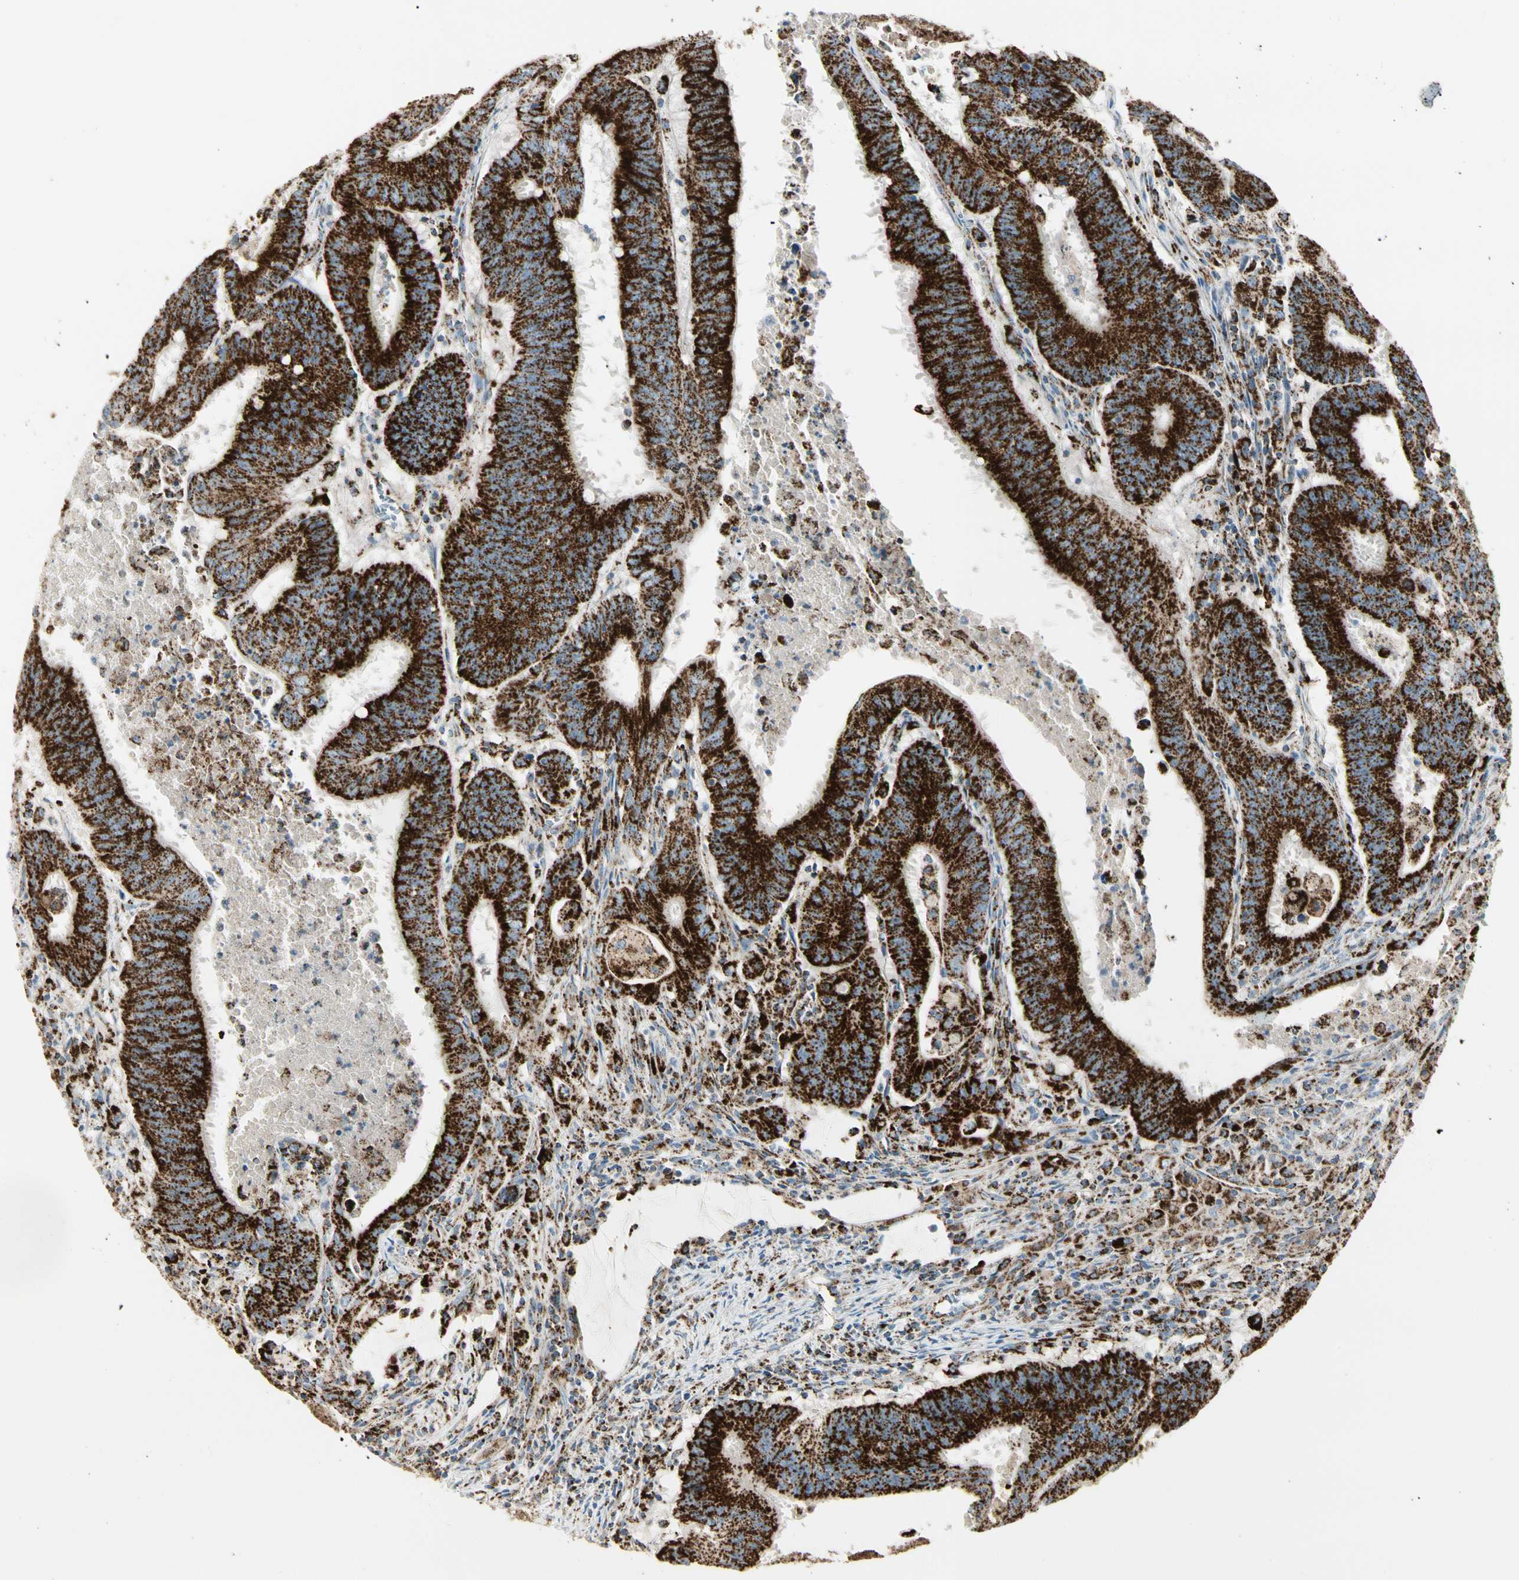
{"staining": {"intensity": "strong", "quantity": ">75%", "location": "cytoplasmic/membranous"}, "tissue": "colorectal cancer", "cell_type": "Tumor cells", "image_type": "cancer", "snomed": [{"axis": "morphology", "description": "Adenocarcinoma, NOS"}, {"axis": "topography", "description": "Colon"}], "caption": "This image exhibits IHC staining of human adenocarcinoma (colorectal), with high strong cytoplasmic/membranous positivity in approximately >75% of tumor cells.", "gene": "ME2", "patient": {"sex": "male", "age": 45}}